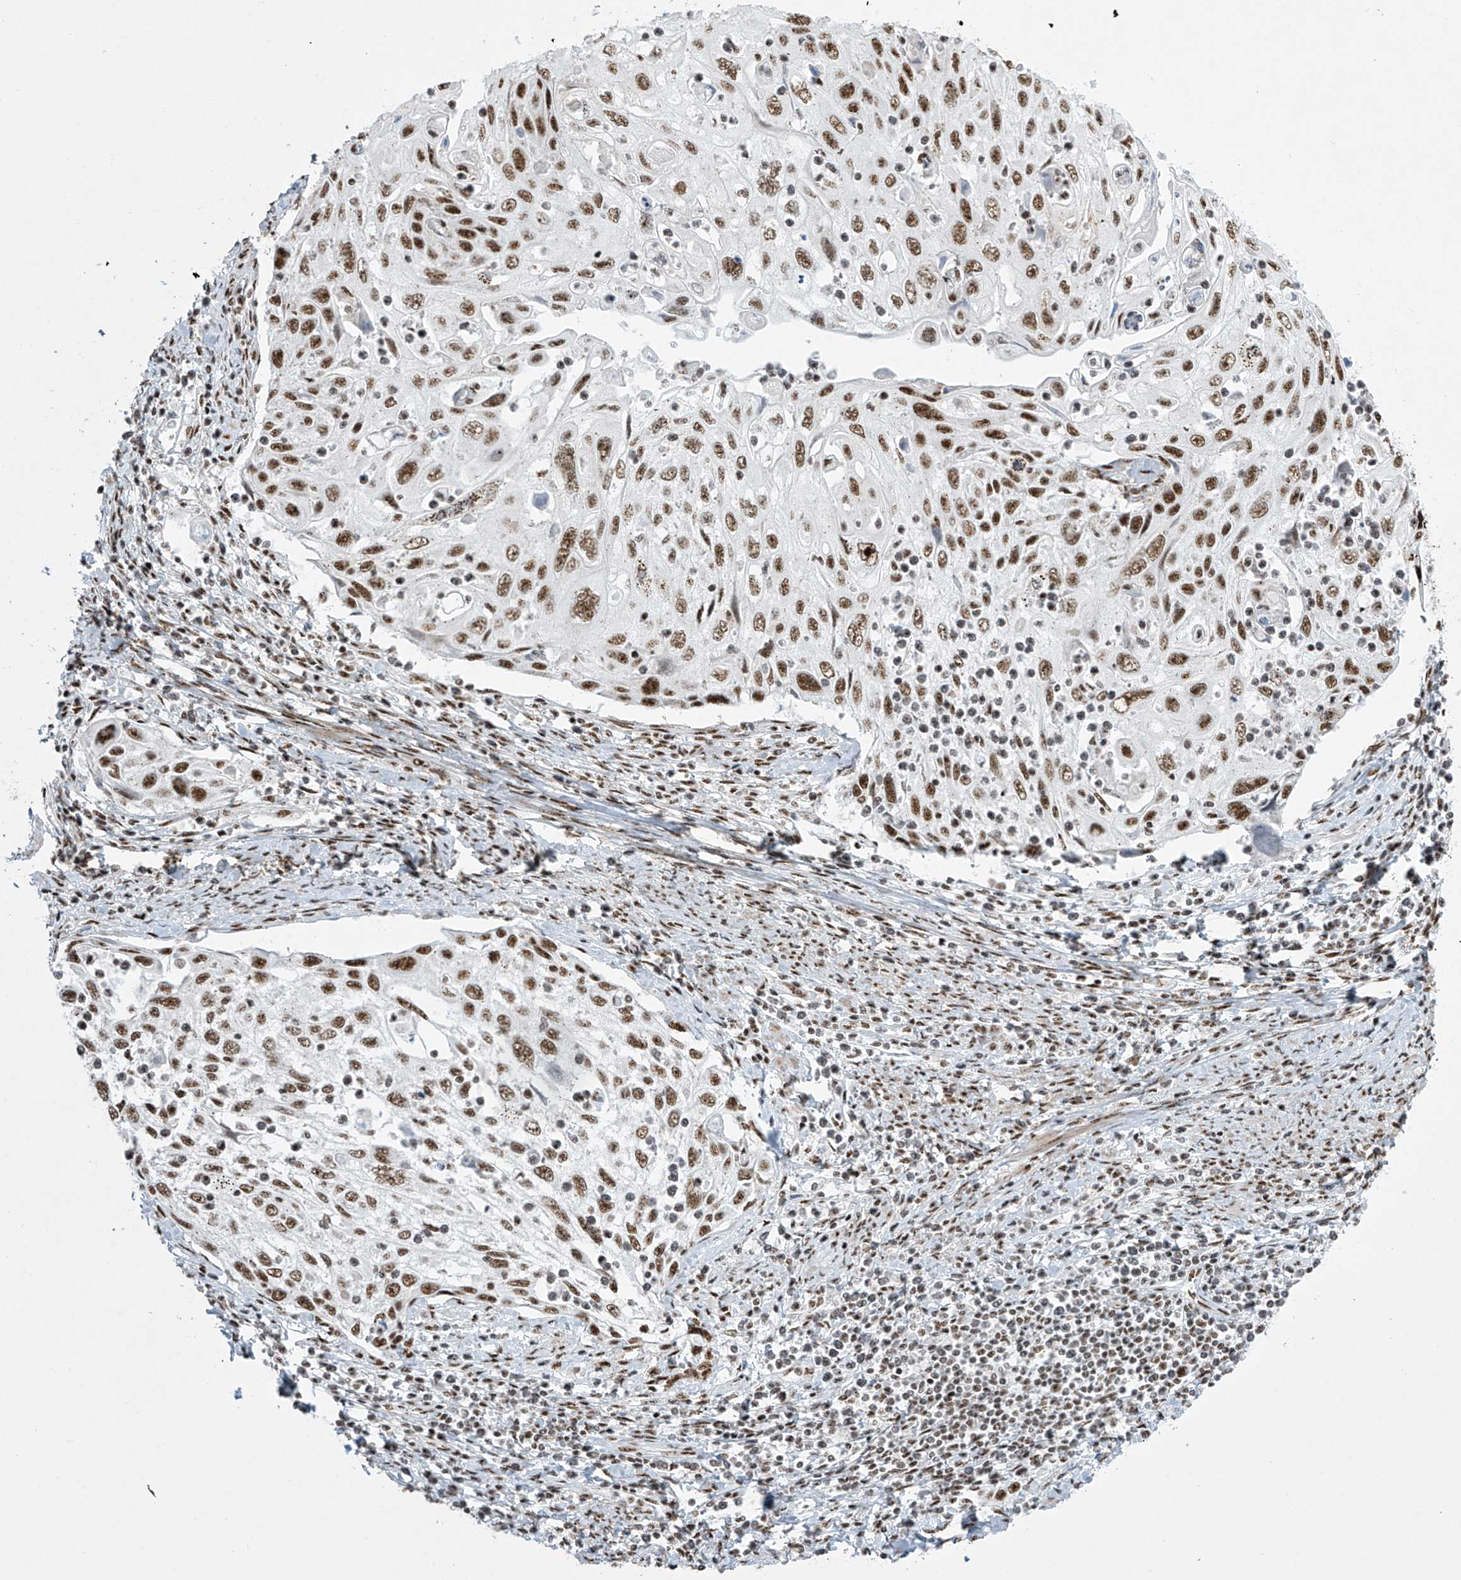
{"staining": {"intensity": "strong", "quantity": ">75%", "location": "nuclear"}, "tissue": "cervical cancer", "cell_type": "Tumor cells", "image_type": "cancer", "snomed": [{"axis": "morphology", "description": "Squamous cell carcinoma, NOS"}, {"axis": "topography", "description": "Cervix"}], "caption": "Tumor cells reveal strong nuclear expression in approximately >75% of cells in cervical cancer.", "gene": "MS4A6A", "patient": {"sex": "female", "age": 70}}